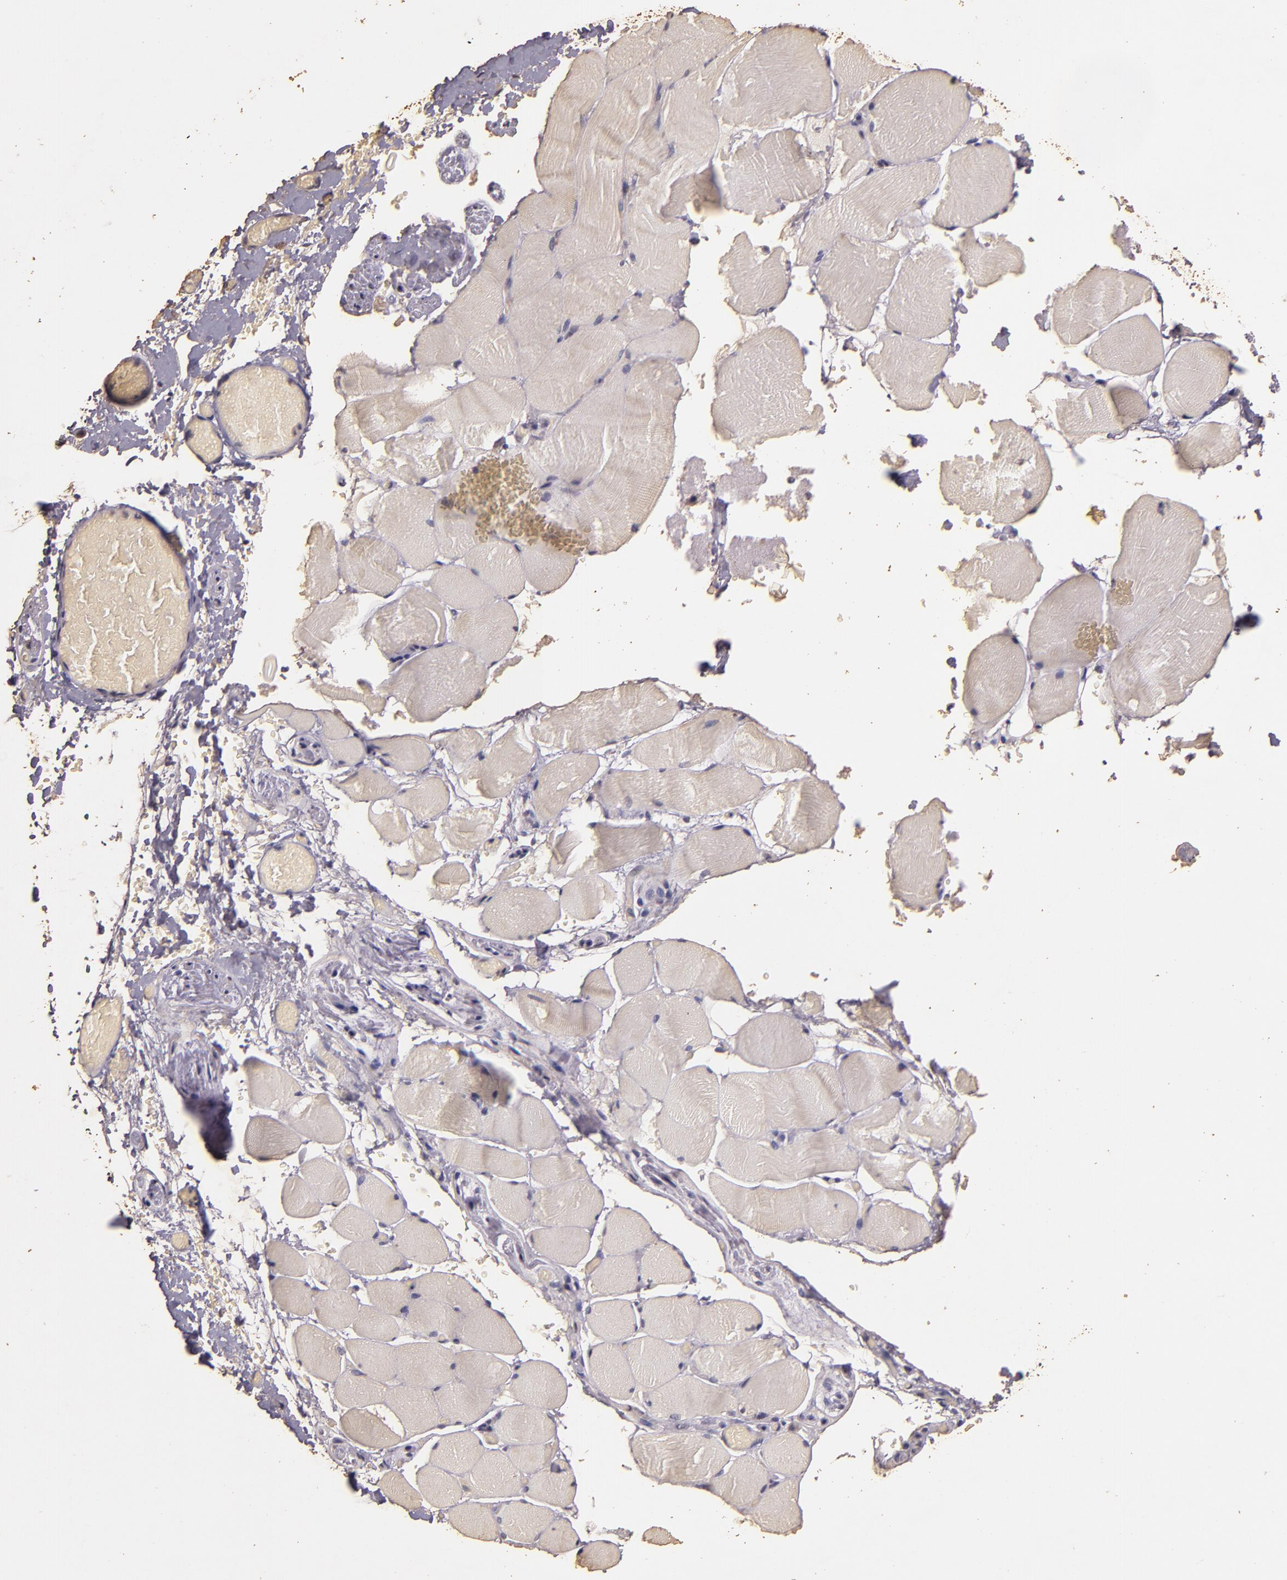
{"staining": {"intensity": "negative", "quantity": "none", "location": "none"}, "tissue": "skeletal muscle", "cell_type": "Myocytes", "image_type": "normal", "snomed": [{"axis": "morphology", "description": "Normal tissue, NOS"}, {"axis": "topography", "description": "Skeletal muscle"}, {"axis": "topography", "description": "Soft tissue"}], "caption": "This histopathology image is of benign skeletal muscle stained with immunohistochemistry to label a protein in brown with the nuclei are counter-stained blue. There is no expression in myocytes.", "gene": "BCL2L13", "patient": {"sex": "female", "age": 58}}